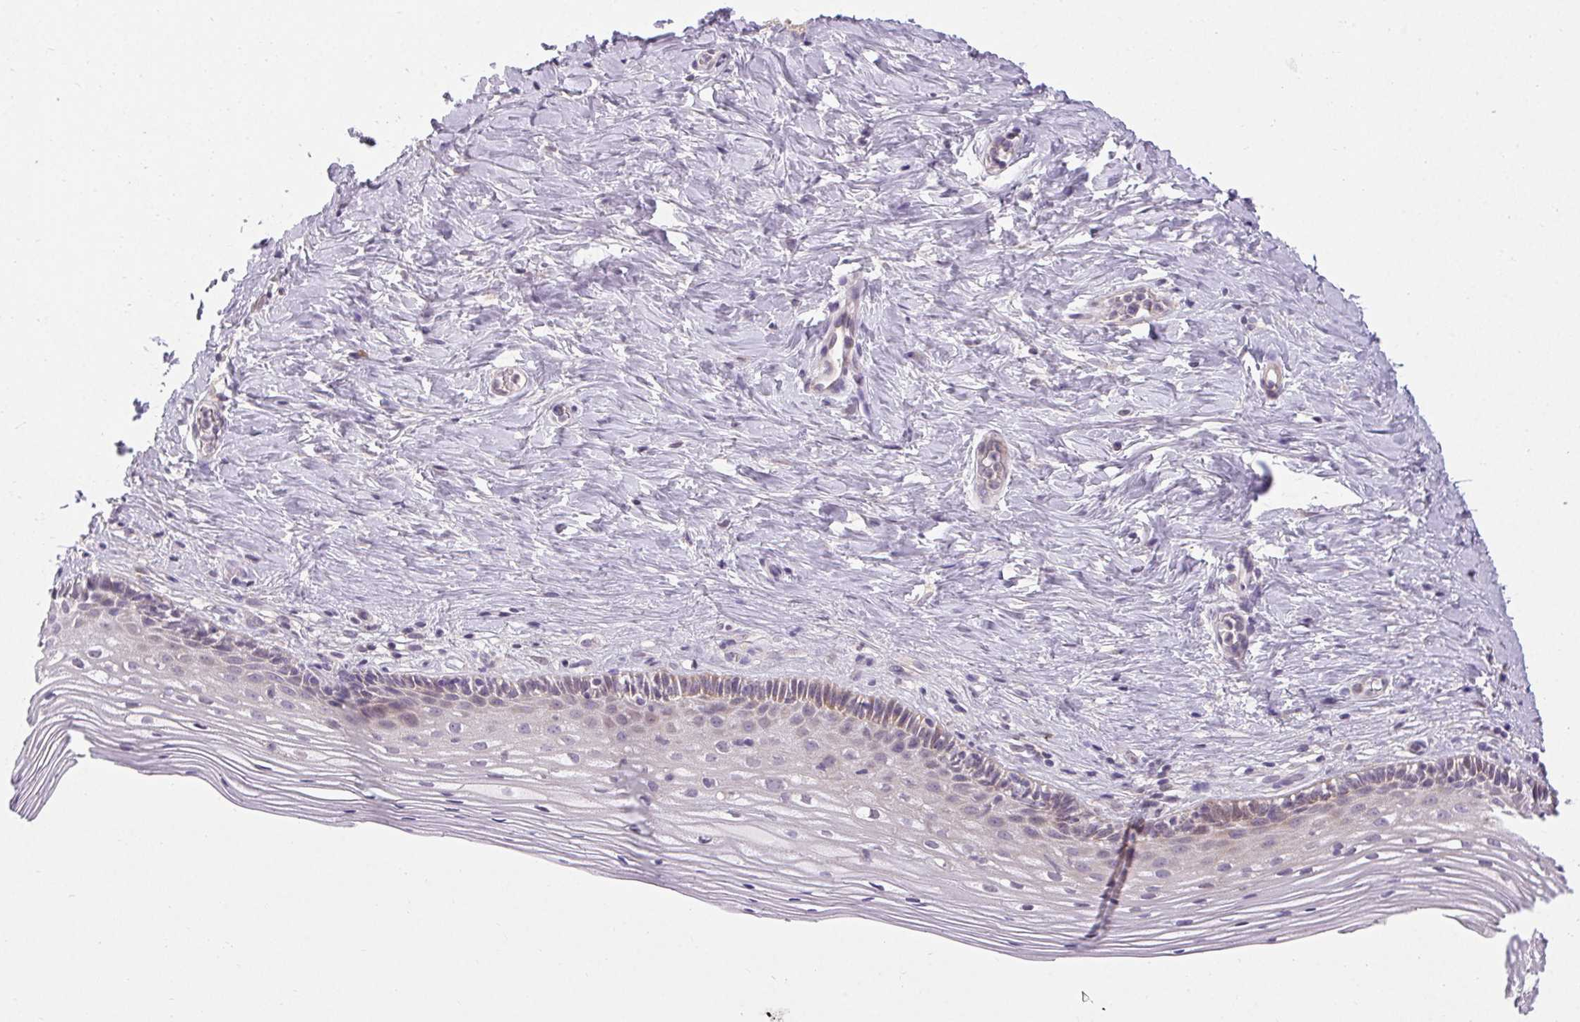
{"staining": {"intensity": "negative", "quantity": "none", "location": "none"}, "tissue": "vagina", "cell_type": "Squamous epithelial cells", "image_type": "normal", "snomed": [{"axis": "morphology", "description": "Normal tissue, NOS"}, {"axis": "topography", "description": "Vagina"}], "caption": "A high-resolution histopathology image shows immunohistochemistry (IHC) staining of benign vagina, which shows no significant staining in squamous epithelial cells. (DAB (3,3'-diaminobenzidine) immunohistochemistry (IHC) visualized using brightfield microscopy, high magnification).", "gene": "TMEM52B", "patient": {"sex": "female", "age": 45}}